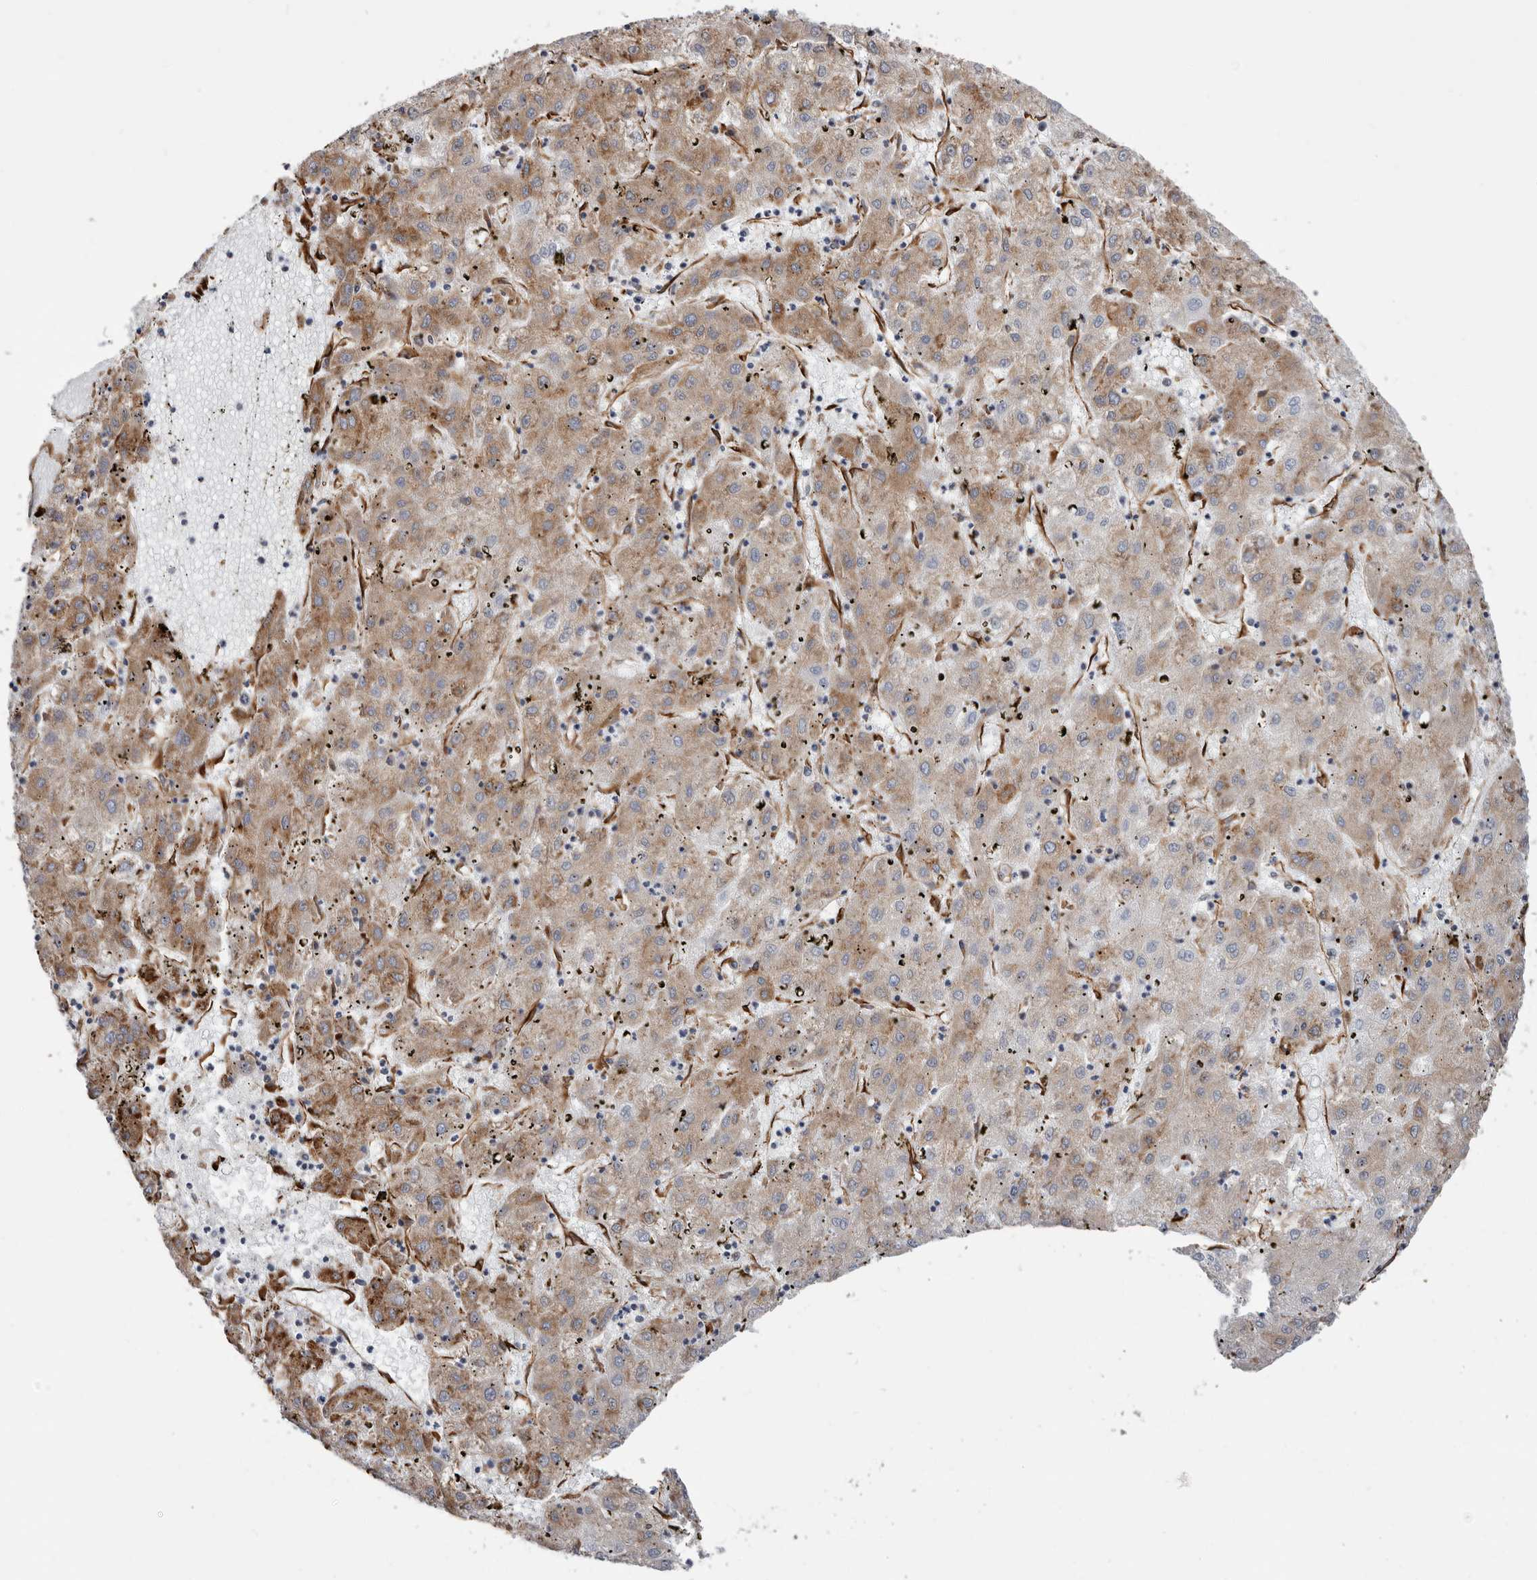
{"staining": {"intensity": "moderate", "quantity": ">75%", "location": "cytoplasmic/membranous"}, "tissue": "liver cancer", "cell_type": "Tumor cells", "image_type": "cancer", "snomed": [{"axis": "morphology", "description": "Carcinoma, Hepatocellular, NOS"}, {"axis": "topography", "description": "Liver"}], "caption": "This image shows immunohistochemistry (IHC) staining of liver hepatocellular carcinoma, with medium moderate cytoplasmic/membranous staining in about >75% of tumor cells.", "gene": "SEMA3E", "patient": {"sex": "male", "age": 72}}